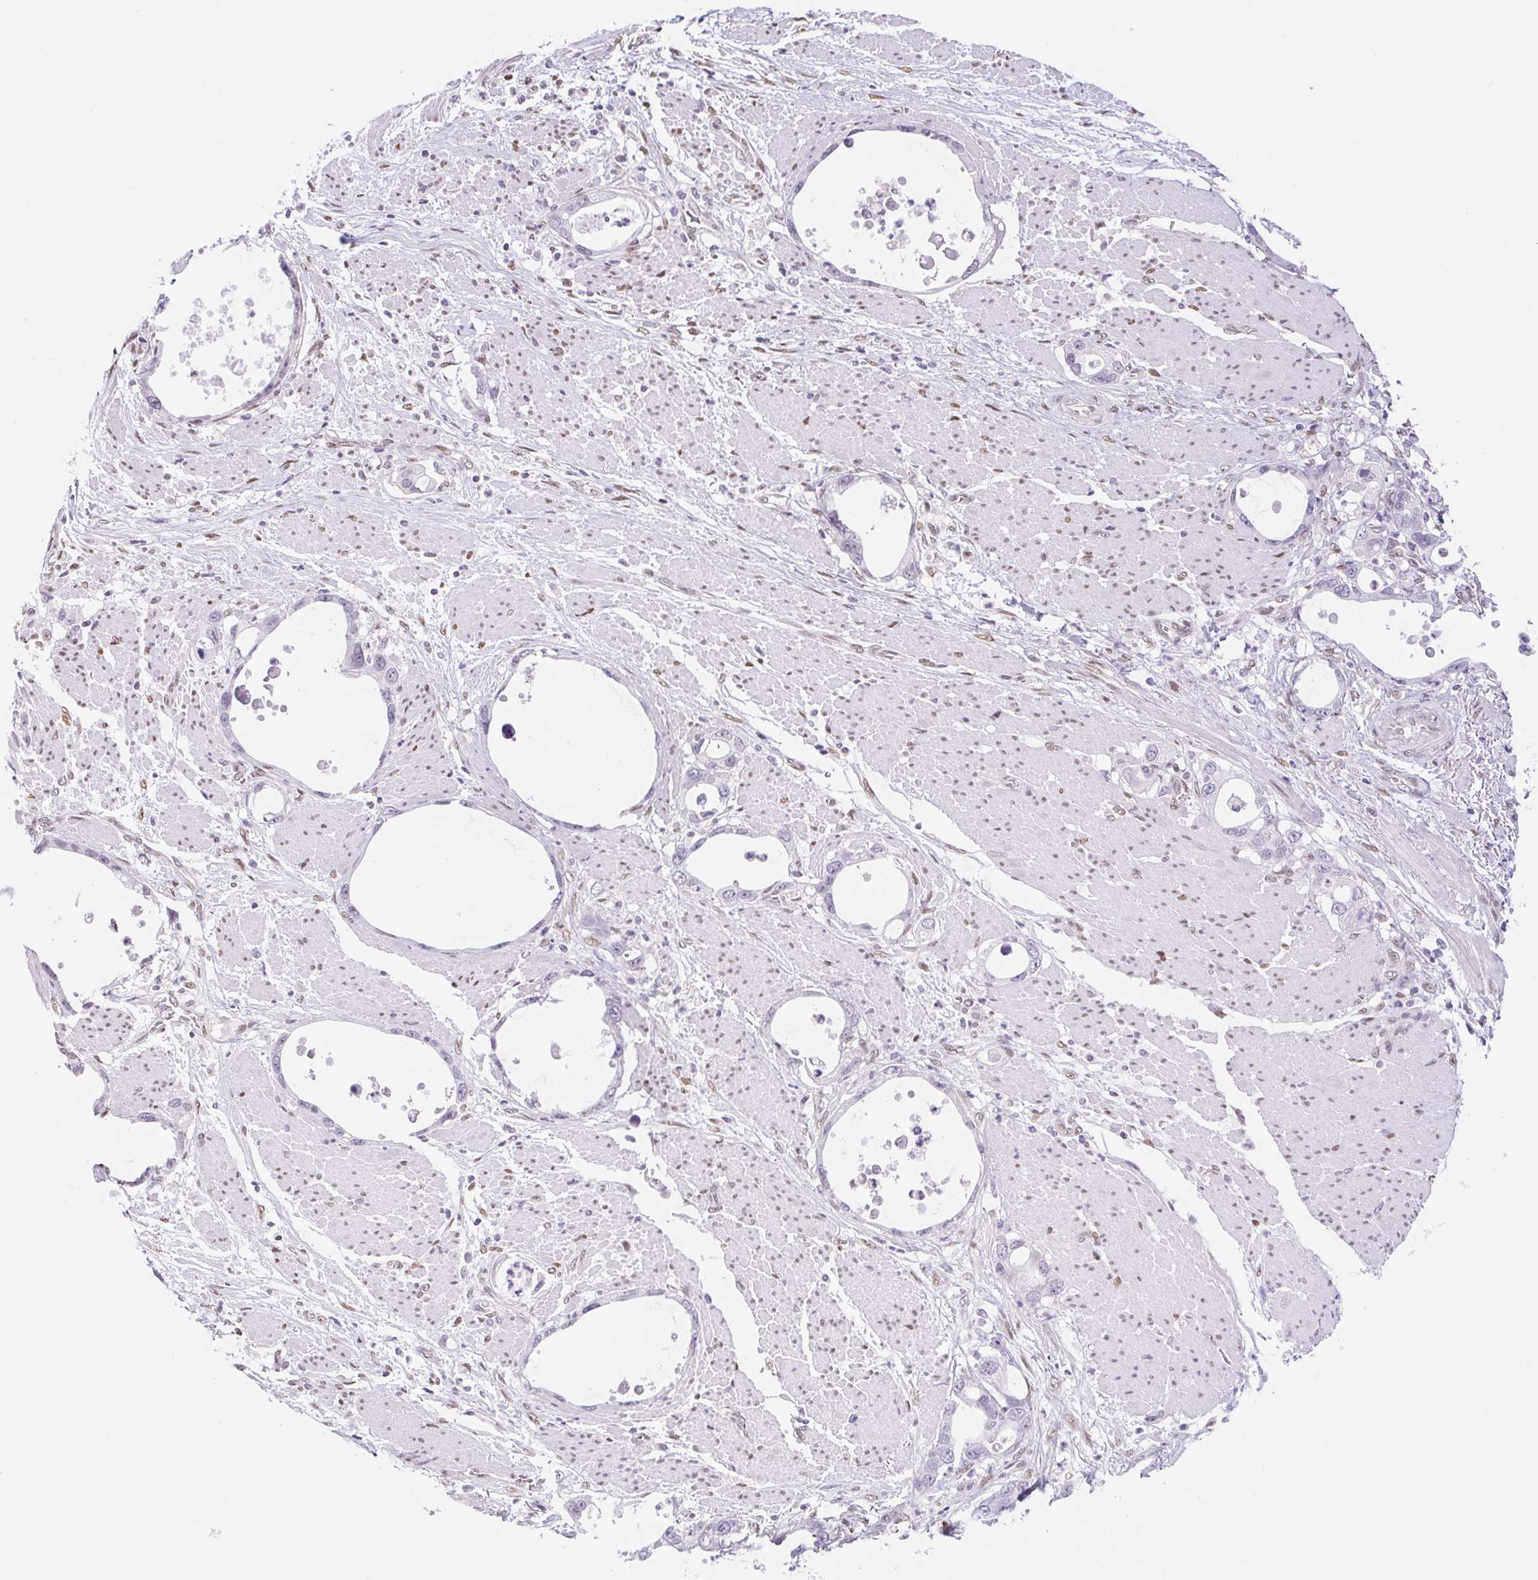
{"staining": {"intensity": "negative", "quantity": "none", "location": "none"}, "tissue": "stomach cancer", "cell_type": "Tumor cells", "image_type": "cancer", "snomed": [{"axis": "morphology", "description": "Adenocarcinoma, NOS"}, {"axis": "topography", "description": "Stomach, upper"}], "caption": "Protein analysis of adenocarcinoma (stomach) exhibits no significant staining in tumor cells. (DAB IHC with hematoxylin counter stain).", "gene": "CAND1", "patient": {"sex": "male", "age": 74}}